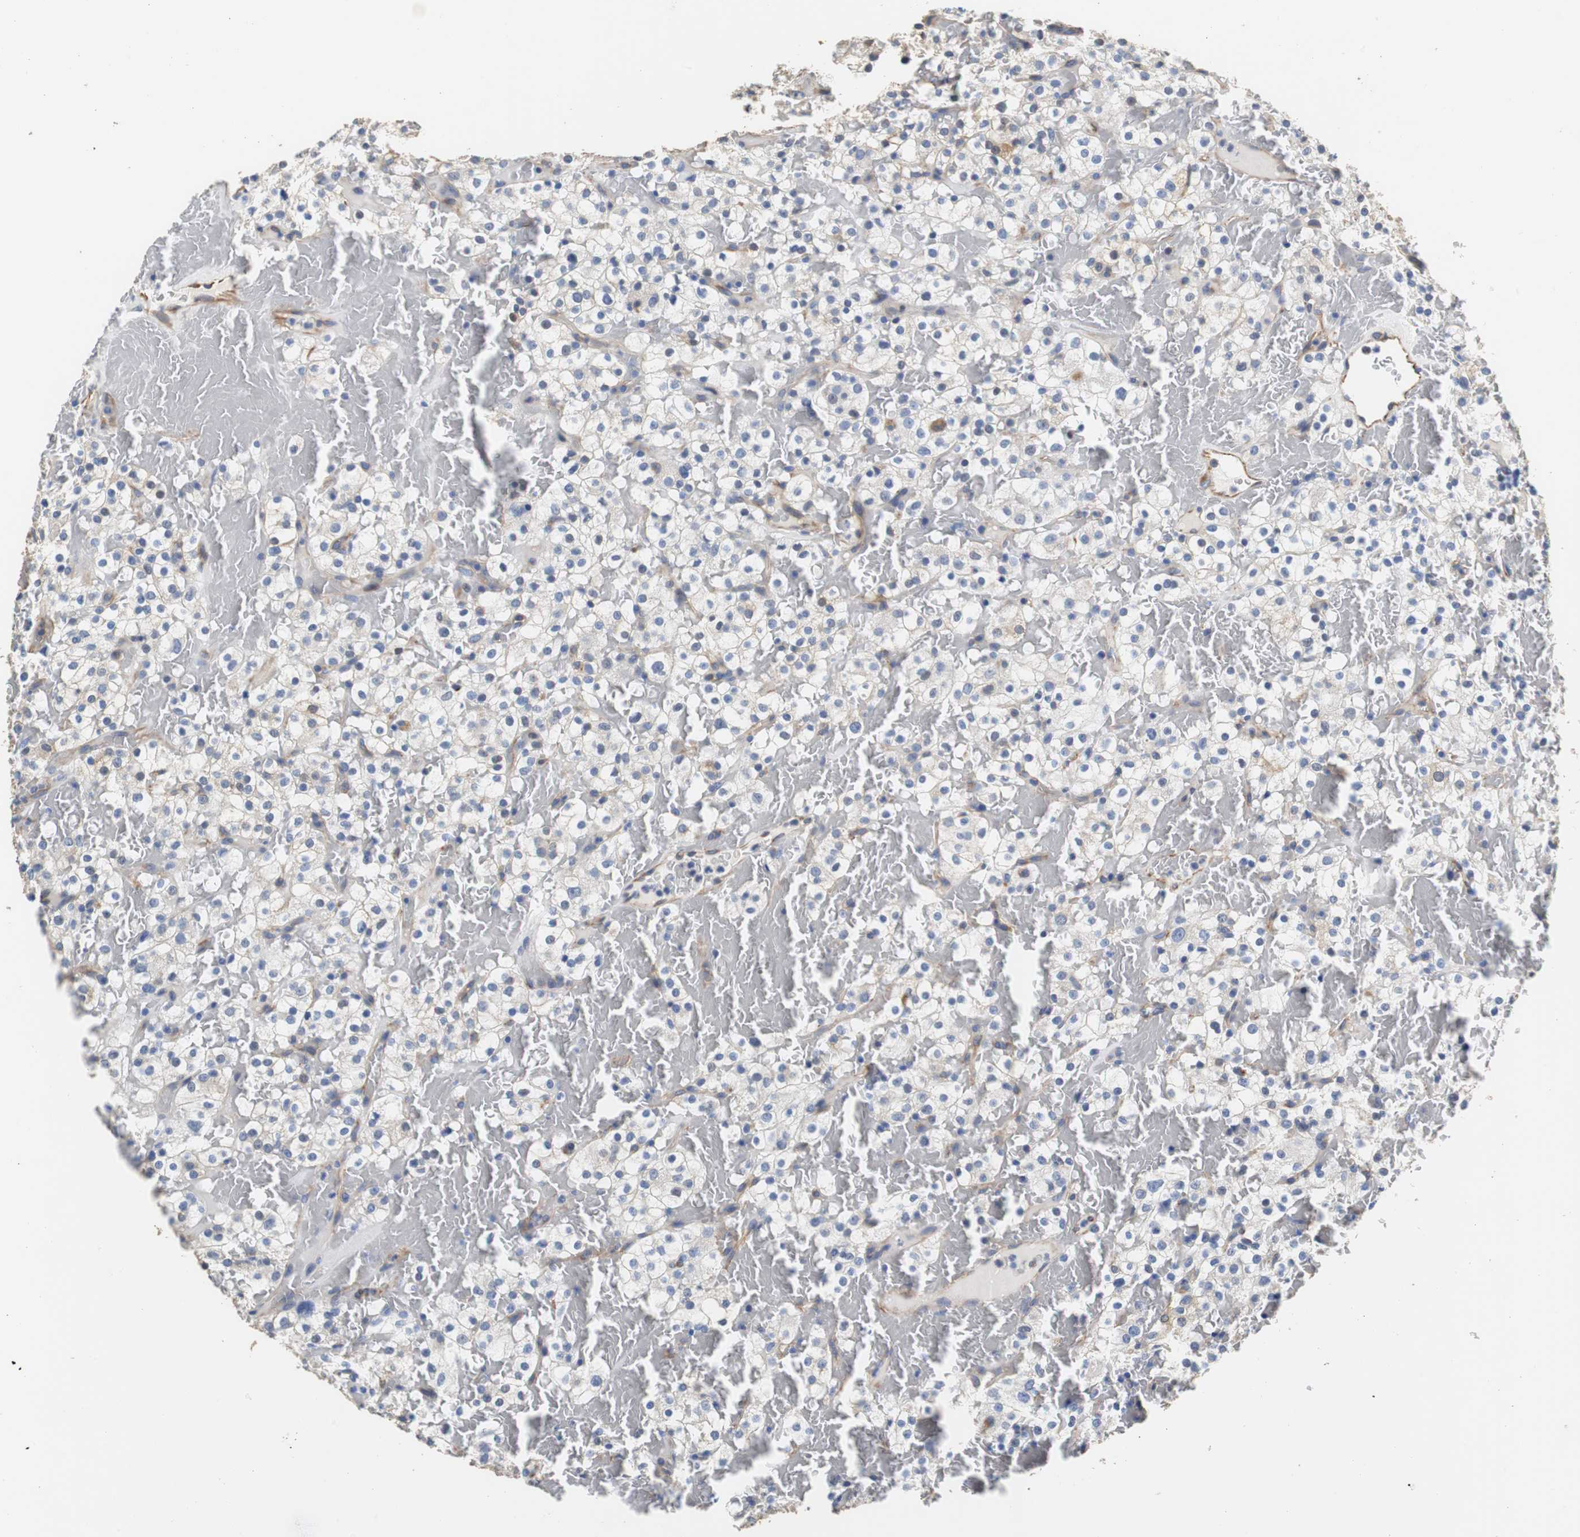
{"staining": {"intensity": "negative", "quantity": "none", "location": "none"}, "tissue": "renal cancer", "cell_type": "Tumor cells", "image_type": "cancer", "snomed": [{"axis": "morphology", "description": "Normal tissue, NOS"}, {"axis": "morphology", "description": "Adenocarcinoma, NOS"}, {"axis": "topography", "description": "Kidney"}], "caption": "The photomicrograph exhibits no staining of tumor cells in renal cancer. (DAB IHC with hematoxylin counter stain).", "gene": "PCK1", "patient": {"sex": "female", "age": 72}}